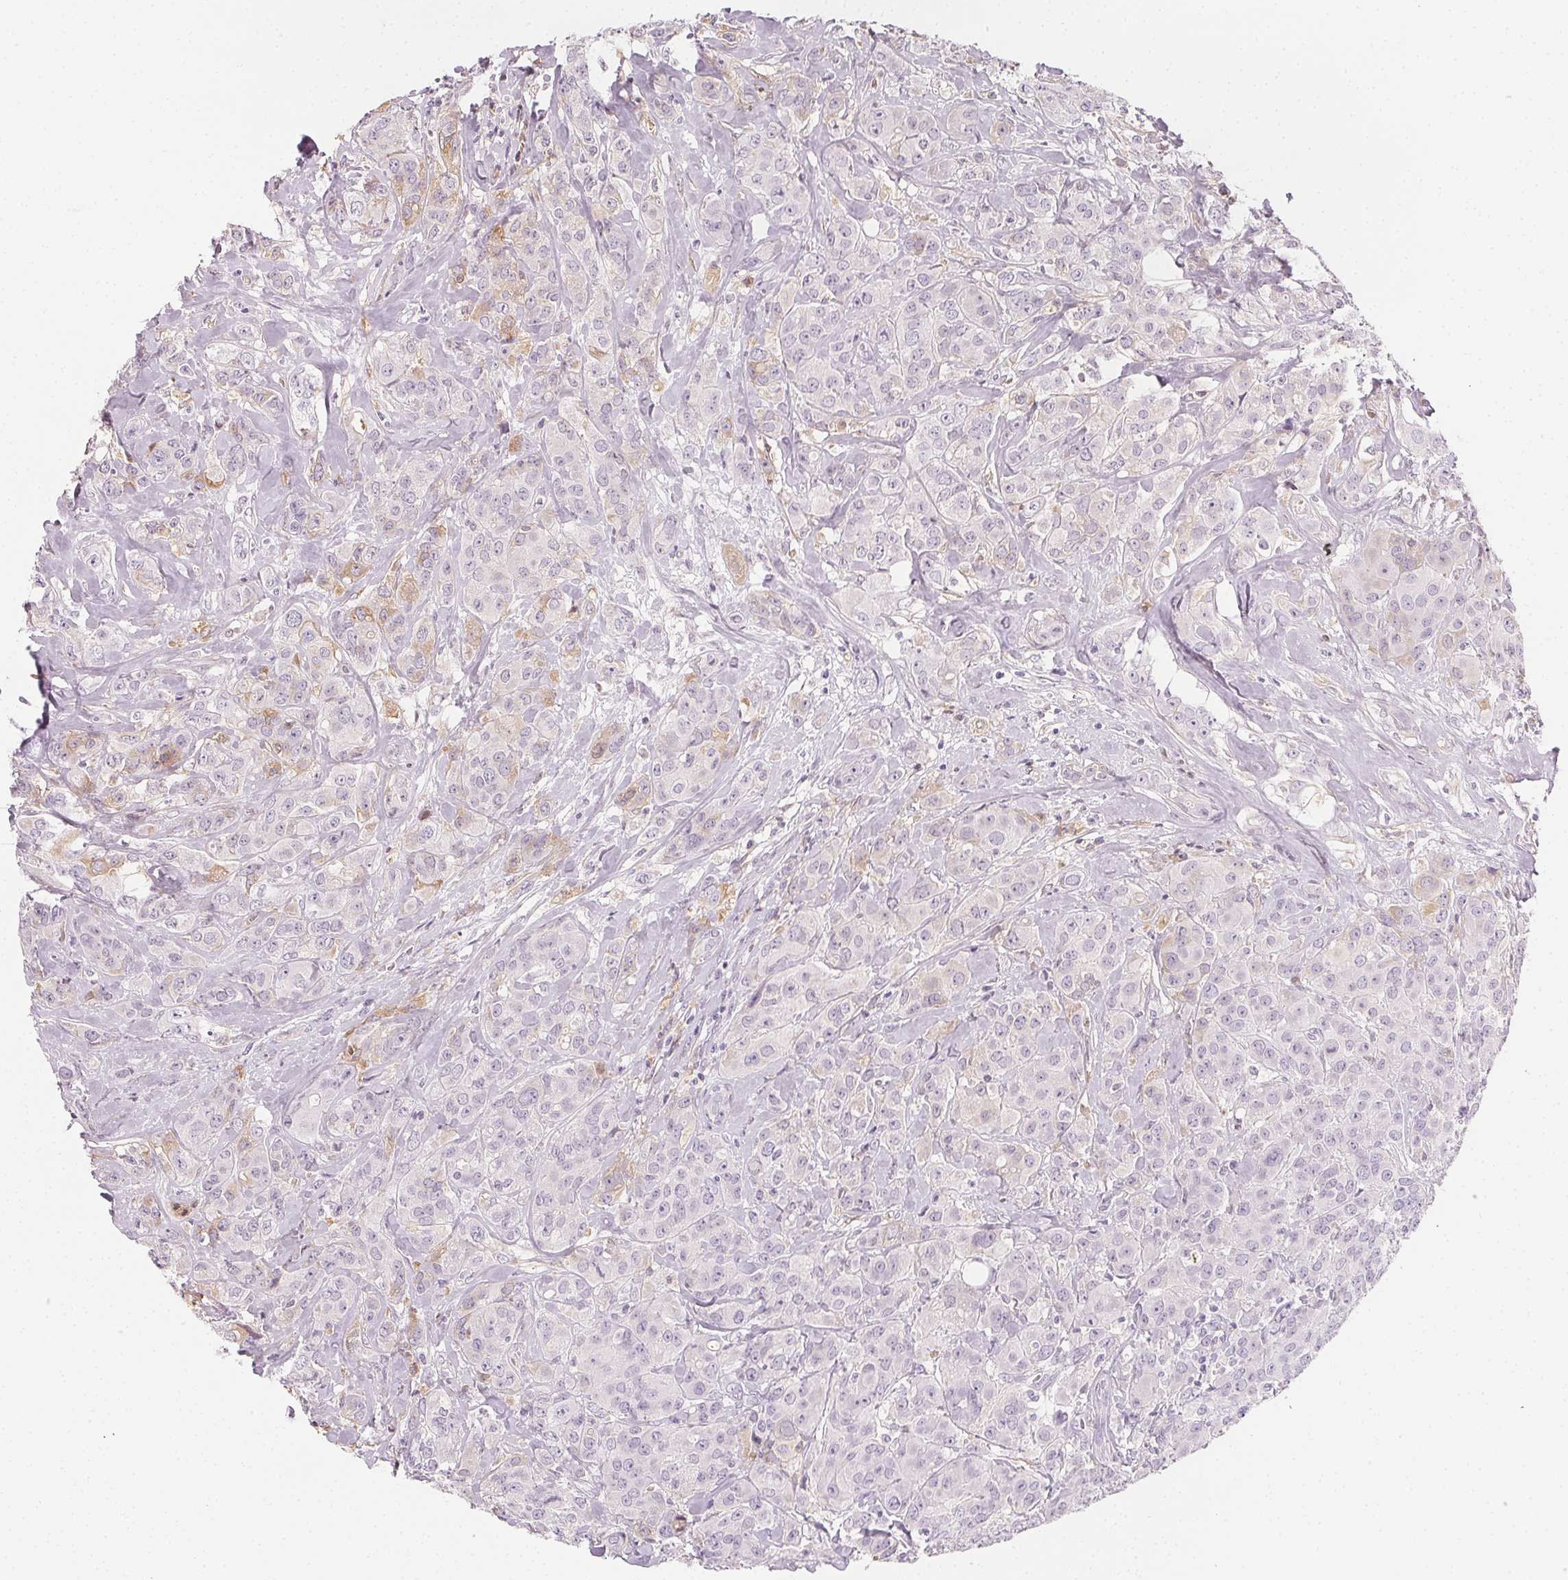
{"staining": {"intensity": "weak", "quantity": "<25%", "location": "cytoplasmic/membranous"}, "tissue": "breast cancer", "cell_type": "Tumor cells", "image_type": "cancer", "snomed": [{"axis": "morphology", "description": "Normal tissue, NOS"}, {"axis": "morphology", "description": "Duct carcinoma"}, {"axis": "topography", "description": "Breast"}], "caption": "Image shows no significant protein positivity in tumor cells of breast cancer. (Stains: DAB immunohistochemistry (IHC) with hematoxylin counter stain, Microscopy: brightfield microscopy at high magnification).", "gene": "AFM", "patient": {"sex": "female", "age": 43}}